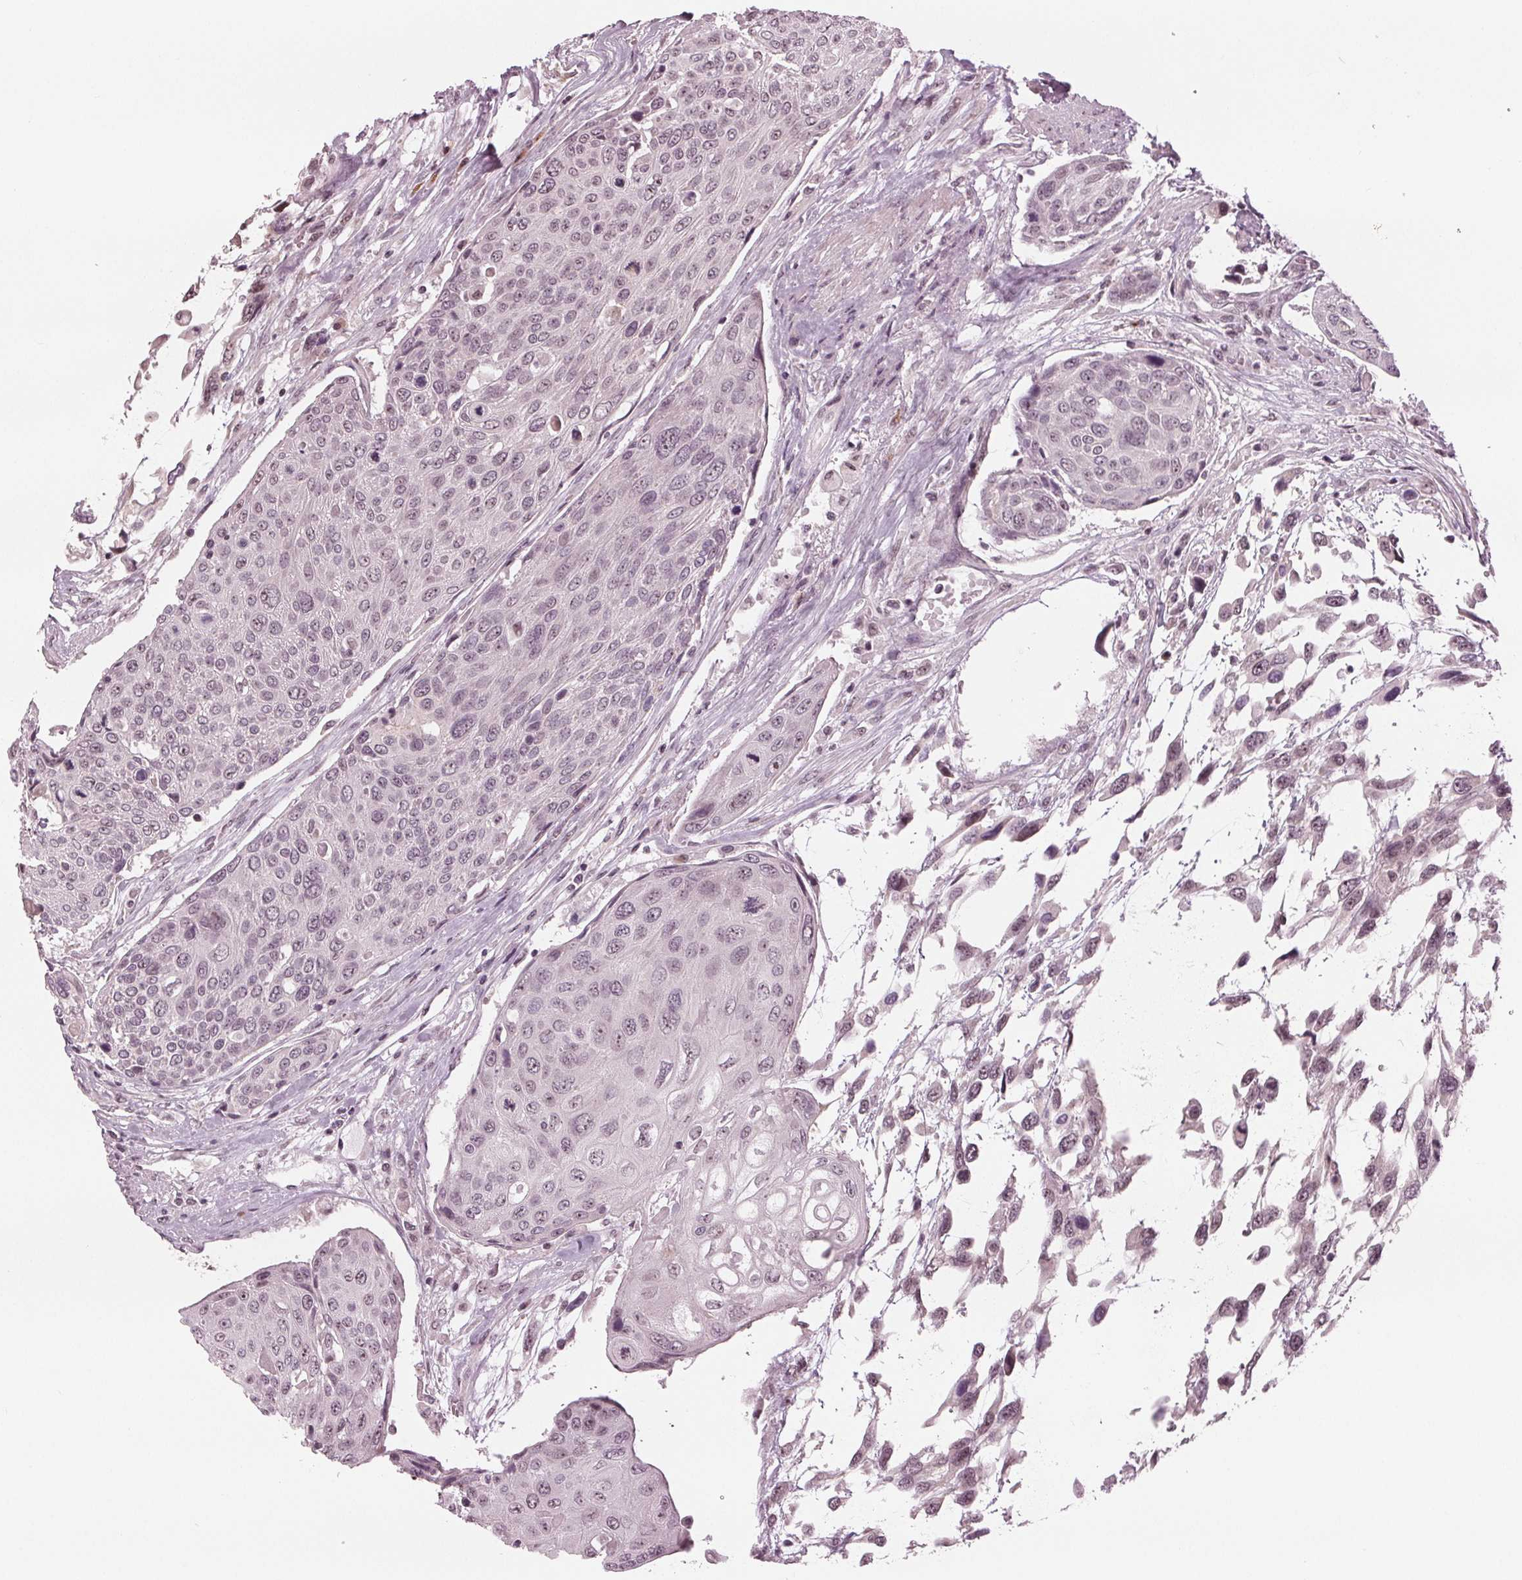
{"staining": {"intensity": "weak", "quantity": "<25%", "location": "nuclear"}, "tissue": "urothelial cancer", "cell_type": "Tumor cells", "image_type": "cancer", "snomed": [{"axis": "morphology", "description": "Urothelial carcinoma, High grade"}, {"axis": "topography", "description": "Urinary bladder"}], "caption": "Urothelial cancer stained for a protein using immunohistochemistry displays no positivity tumor cells.", "gene": "SLX4", "patient": {"sex": "female", "age": 70}}